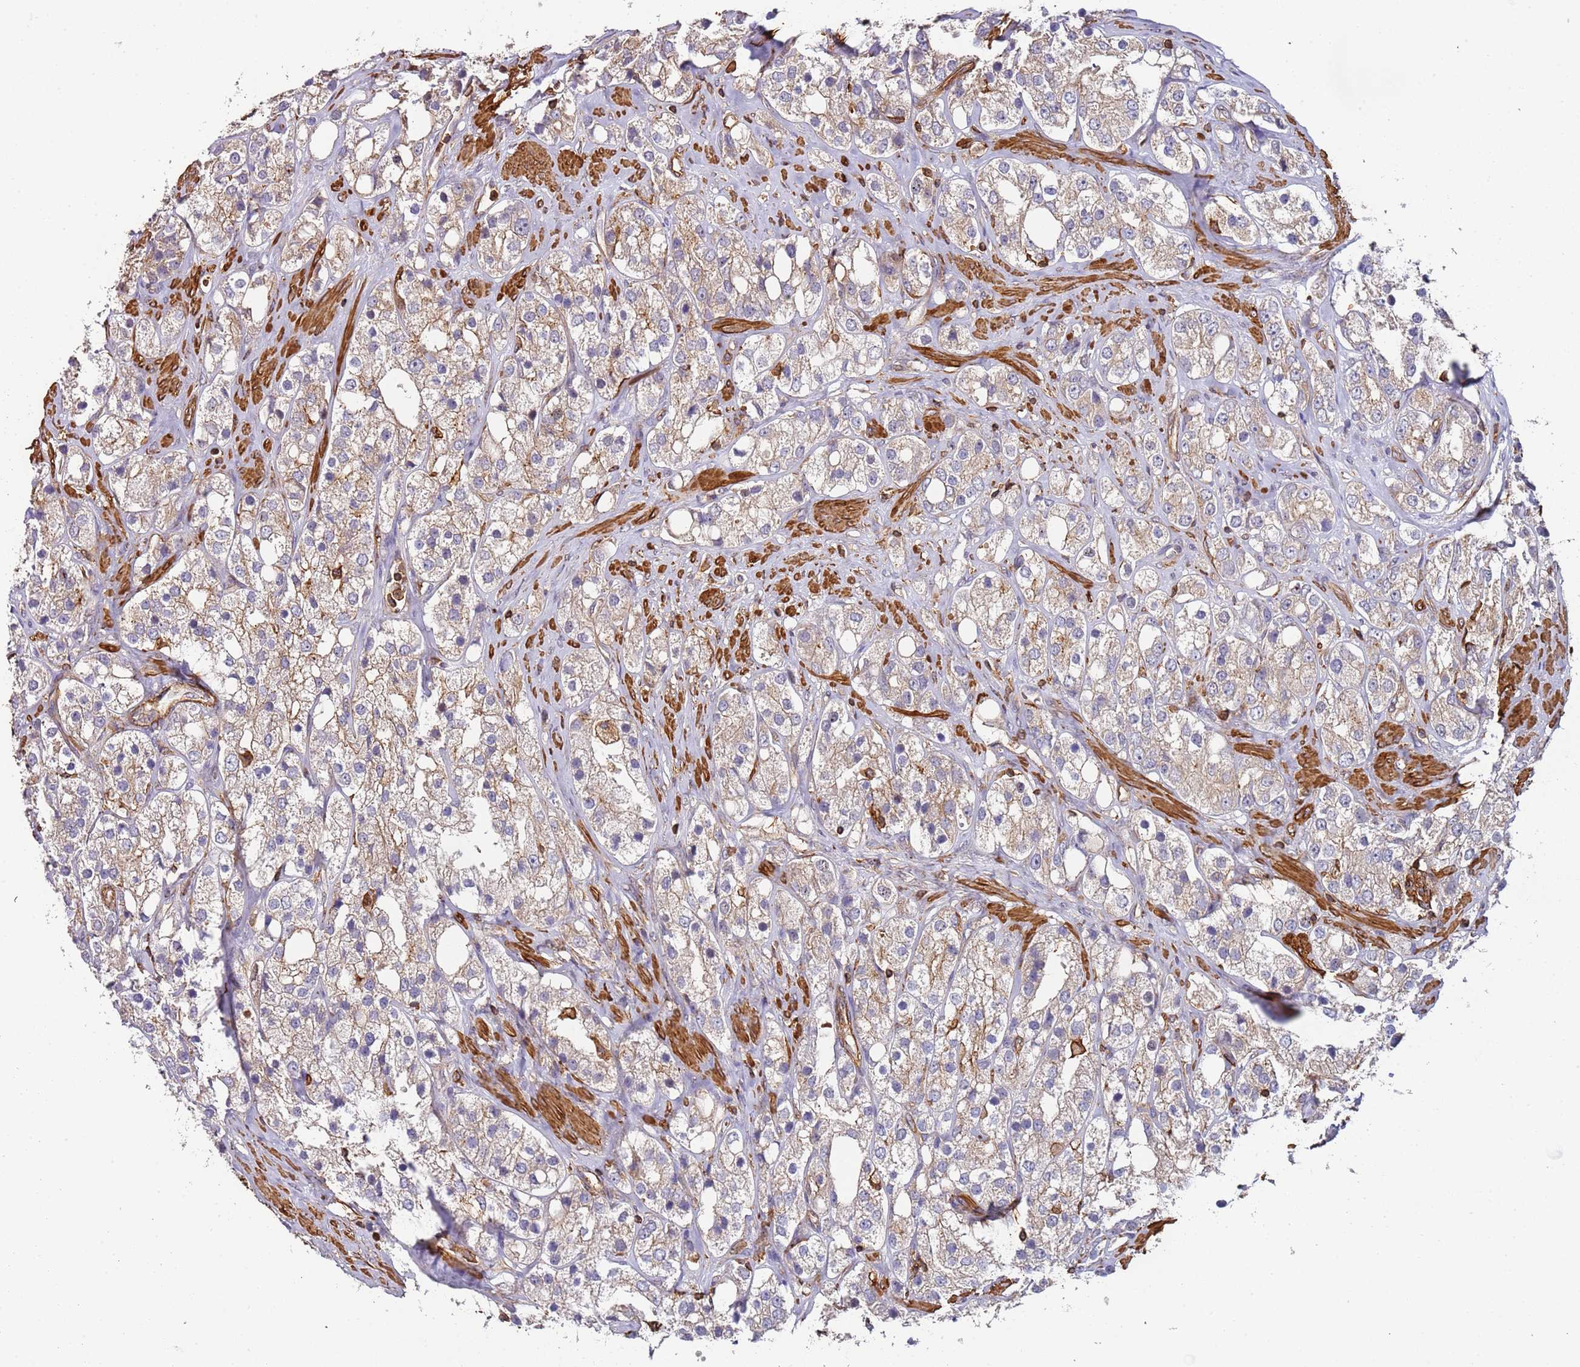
{"staining": {"intensity": "weak", "quantity": ">75%", "location": "cytoplasmic/membranous"}, "tissue": "prostate cancer", "cell_type": "Tumor cells", "image_type": "cancer", "snomed": [{"axis": "morphology", "description": "Adenocarcinoma, NOS"}, {"axis": "topography", "description": "Prostate"}], "caption": "IHC micrograph of neoplastic tissue: prostate cancer stained using immunohistochemistry (IHC) displays low levels of weak protein expression localized specifically in the cytoplasmic/membranous of tumor cells, appearing as a cytoplasmic/membranous brown color.", "gene": "CYP2U1", "patient": {"sex": "male", "age": 79}}